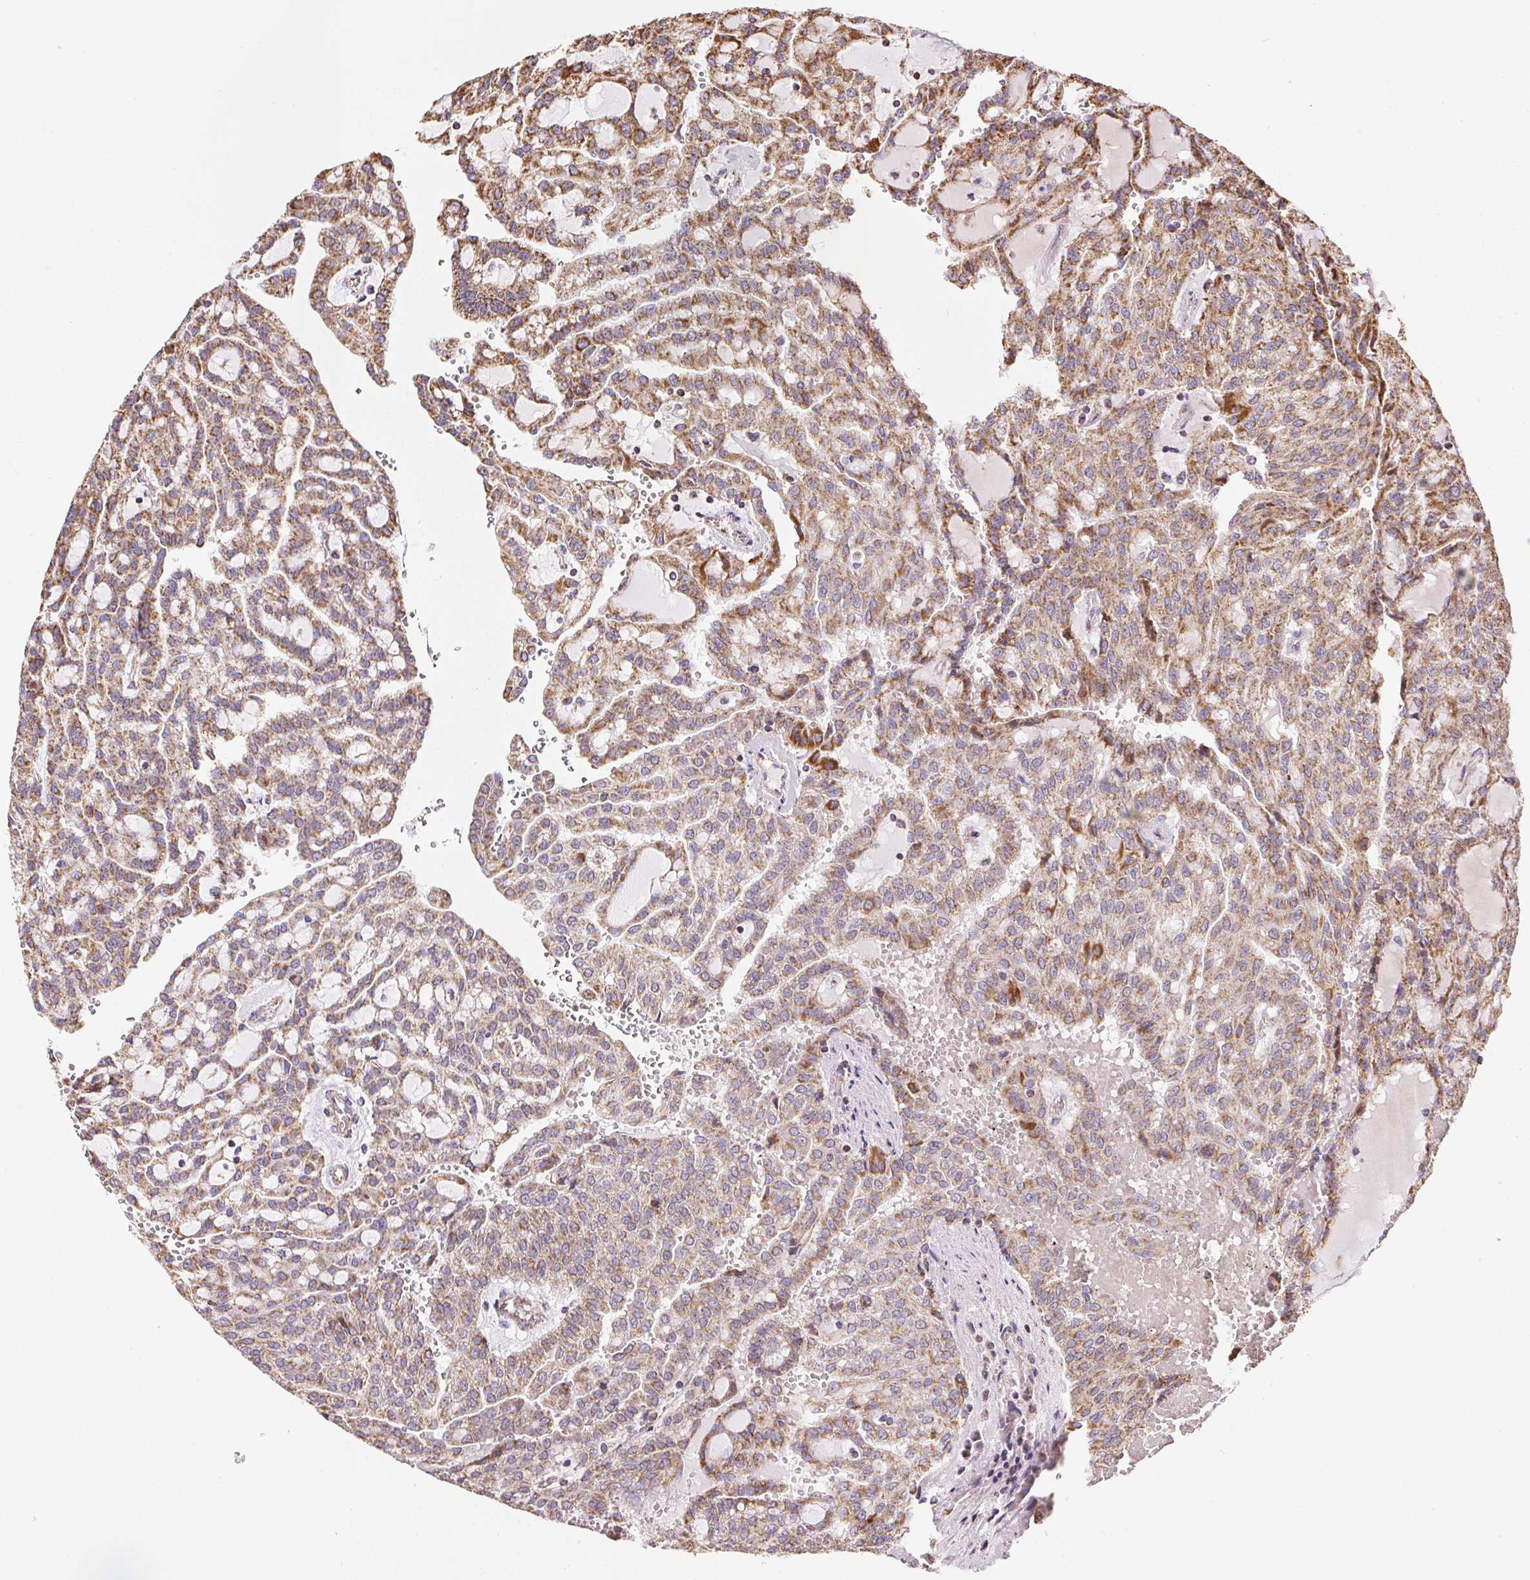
{"staining": {"intensity": "moderate", "quantity": ">75%", "location": "cytoplasmic/membranous"}, "tissue": "renal cancer", "cell_type": "Tumor cells", "image_type": "cancer", "snomed": [{"axis": "morphology", "description": "Adenocarcinoma, NOS"}, {"axis": "topography", "description": "Kidney"}], "caption": "Immunohistochemical staining of adenocarcinoma (renal) displays medium levels of moderate cytoplasmic/membranous staining in about >75% of tumor cells. (DAB = brown stain, brightfield microscopy at high magnification).", "gene": "MAPK11", "patient": {"sex": "male", "age": 63}}